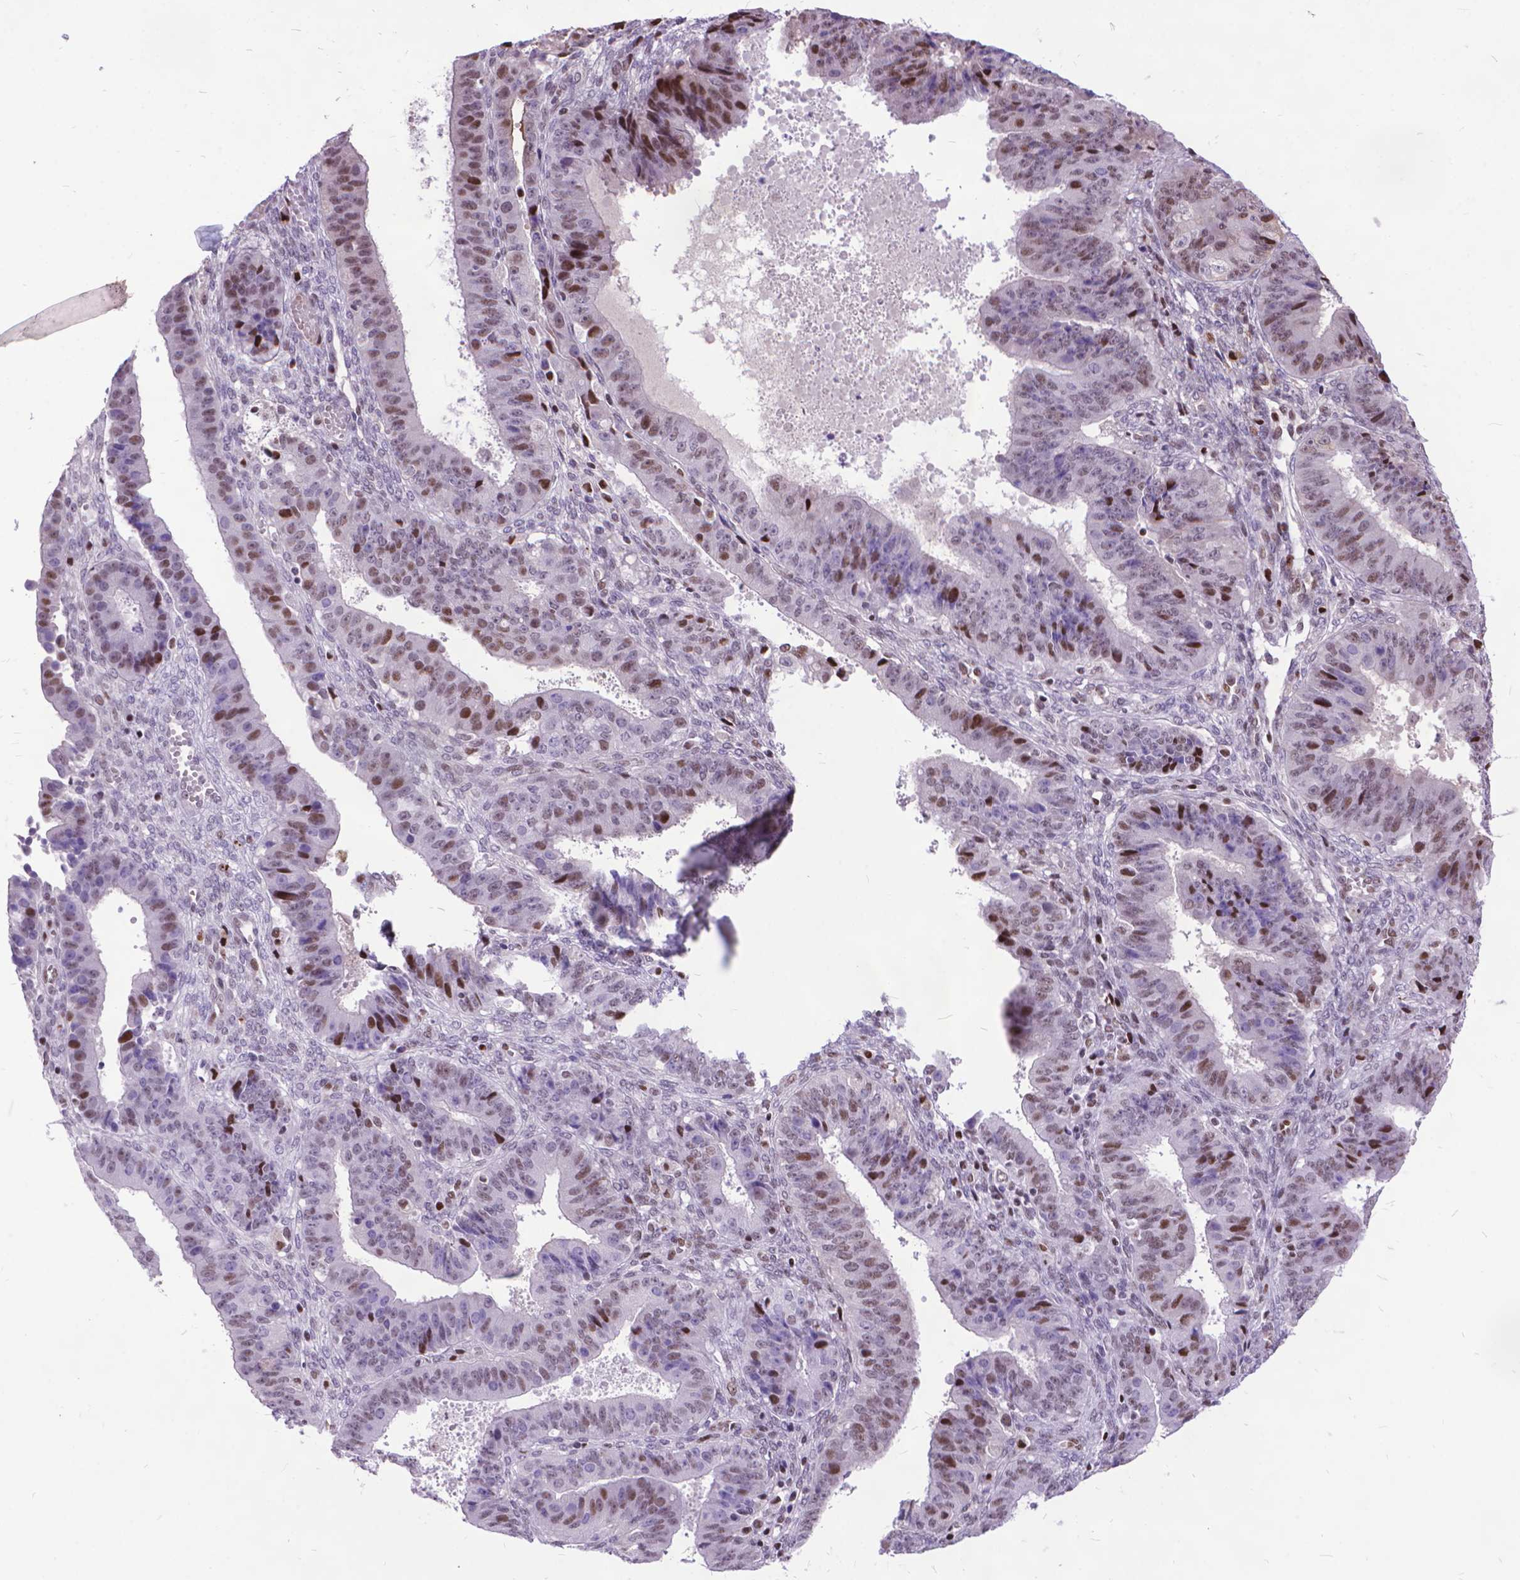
{"staining": {"intensity": "strong", "quantity": "<25%", "location": "nuclear"}, "tissue": "ovarian cancer", "cell_type": "Tumor cells", "image_type": "cancer", "snomed": [{"axis": "morphology", "description": "Carcinoma, endometroid"}, {"axis": "topography", "description": "Ovary"}], "caption": "A high-resolution photomicrograph shows immunohistochemistry (IHC) staining of ovarian cancer (endometroid carcinoma), which reveals strong nuclear positivity in about <25% of tumor cells. The staining is performed using DAB (3,3'-diaminobenzidine) brown chromogen to label protein expression. The nuclei are counter-stained blue using hematoxylin.", "gene": "POLE4", "patient": {"sex": "female", "age": 42}}